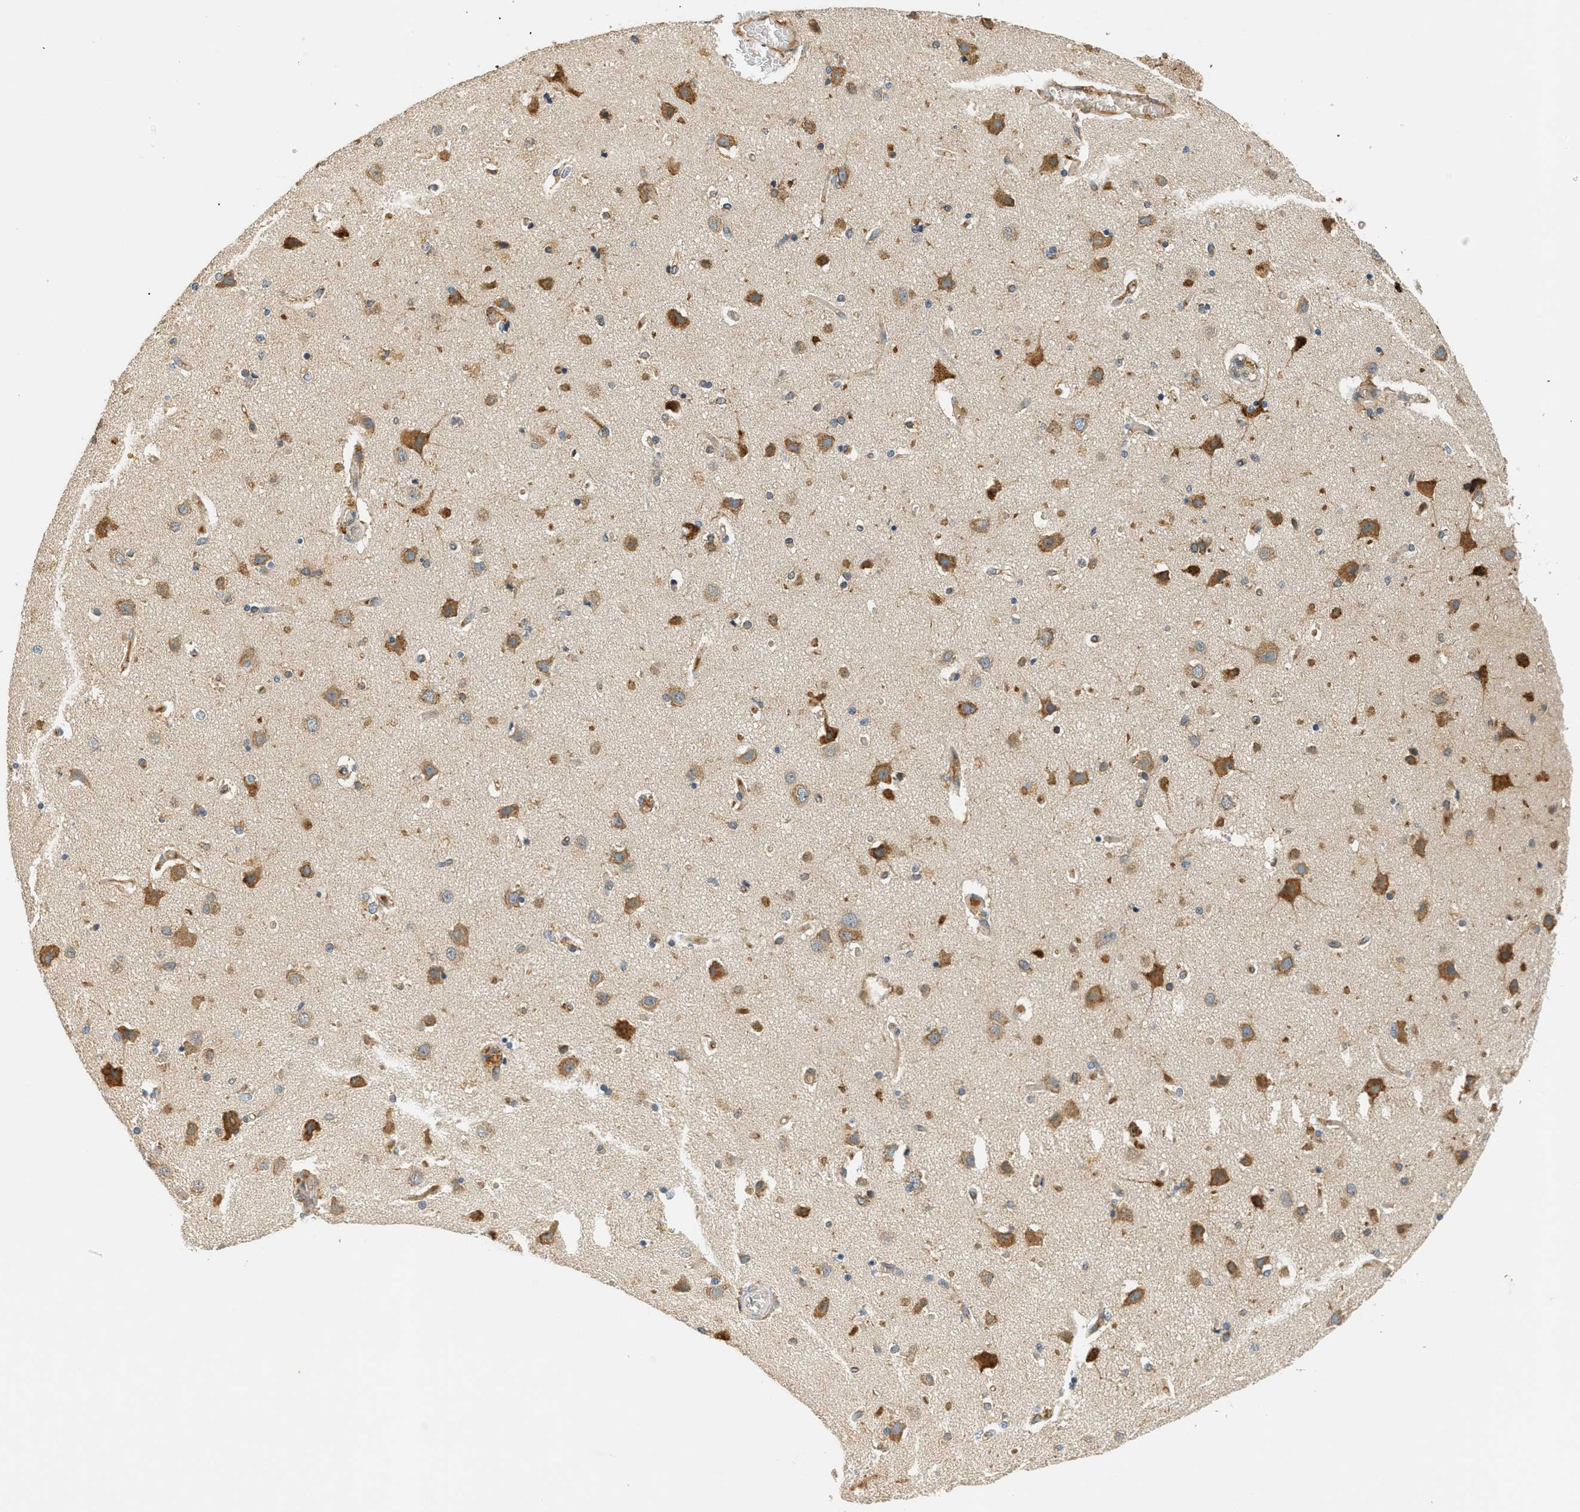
{"staining": {"intensity": "negative", "quantity": "none", "location": "none"}, "tissue": "cerebral cortex", "cell_type": "Endothelial cells", "image_type": "normal", "snomed": [{"axis": "morphology", "description": "Normal tissue, NOS"}, {"axis": "topography", "description": "Cerebral cortex"}], "caption": "This photomicrograph is of unremarkable cerebral cortex stained with IHC to label a protein in brown with the nuclei are counter-stained blue. There is no staining in endothelial cells. The staining is performed using DAB (3,3'-diaminobenzidine) brown chromogen with nuclei counter-stained in using hematoxylin.", "gene": "PDK1", "patient": {"sex": "female", "age": 54}}